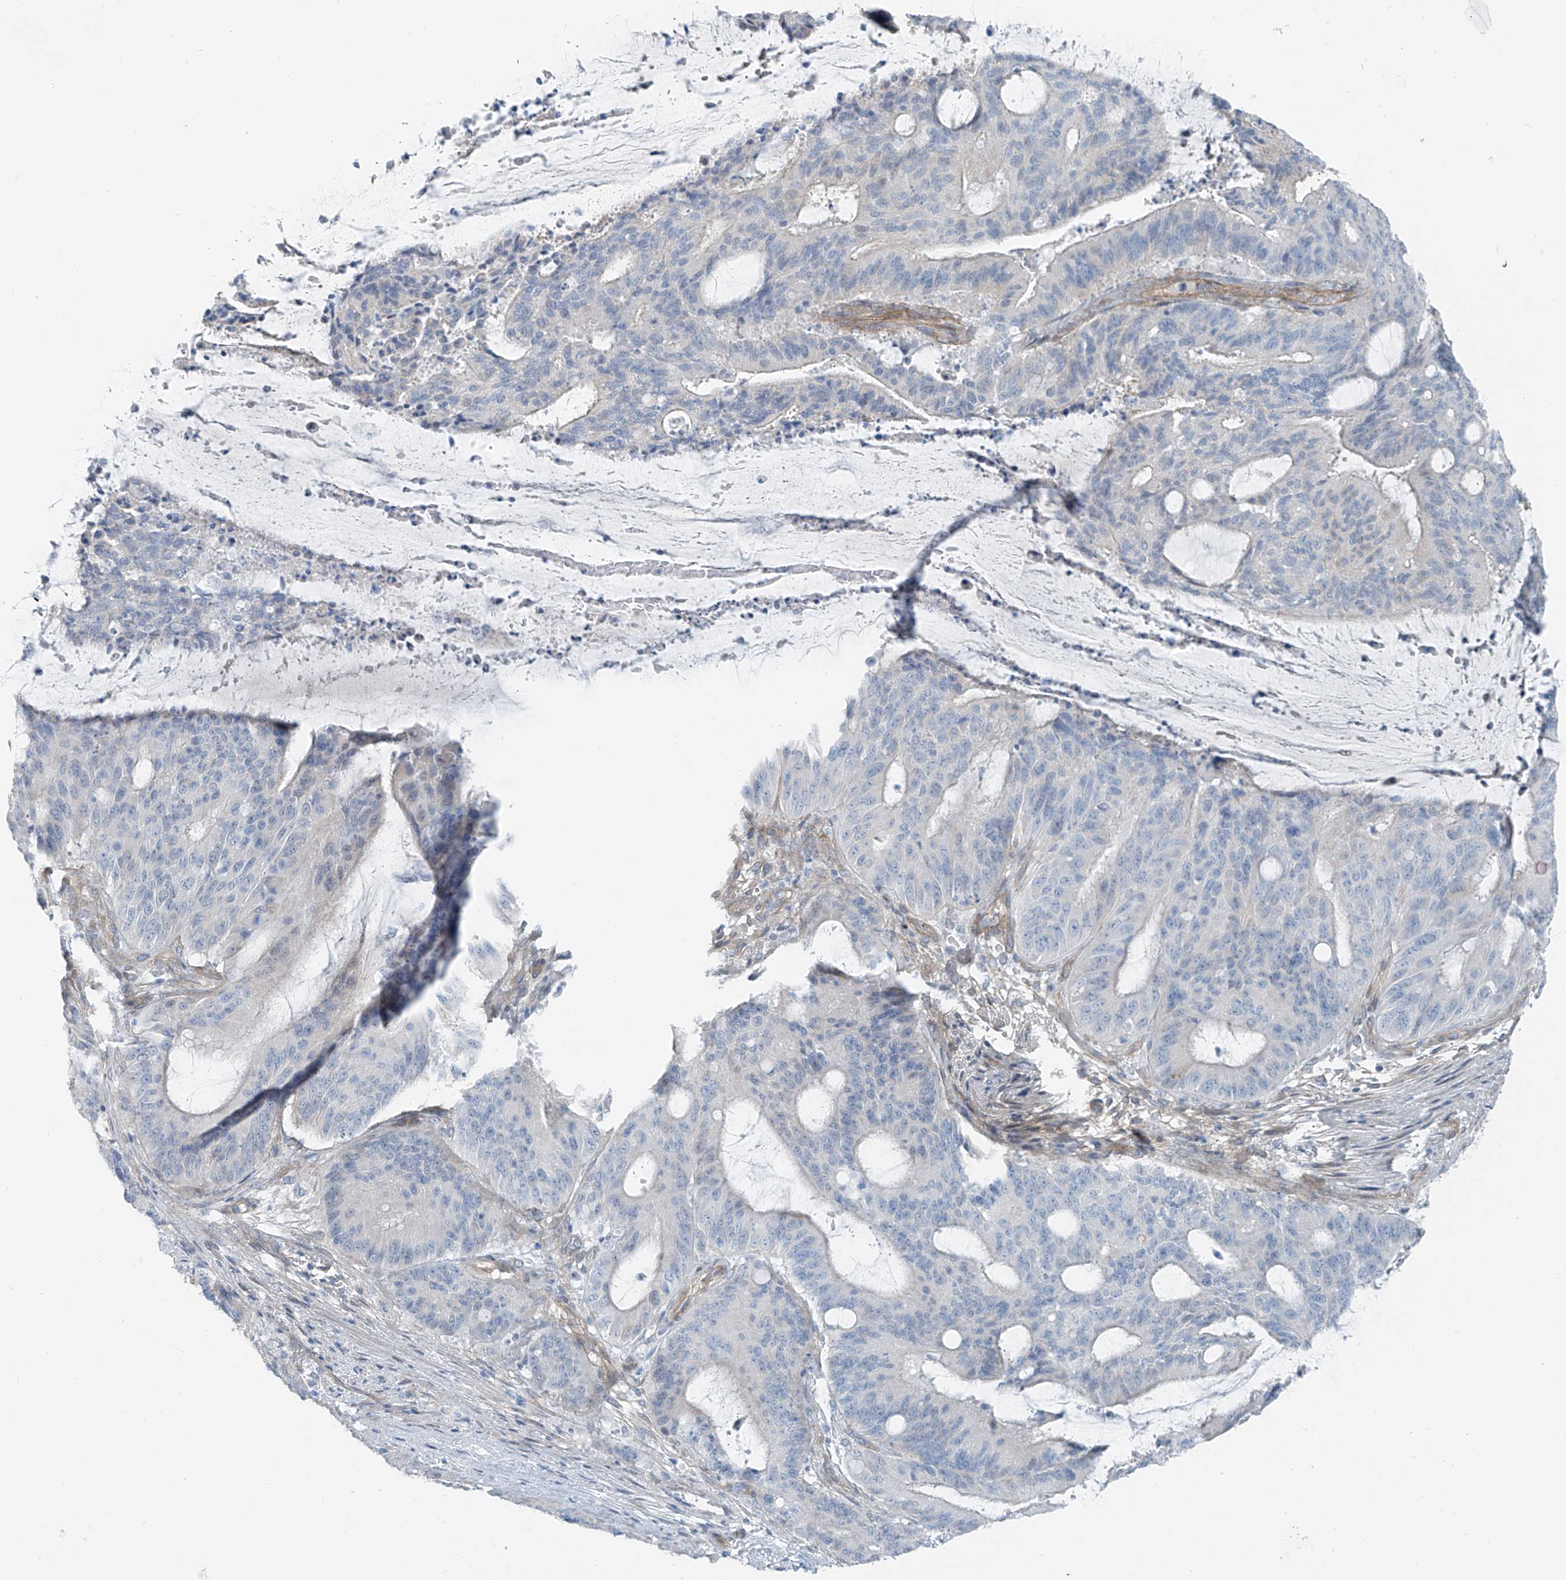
{"staining": {"intensity": "negative", "quantity": "none", "location": "none"}, "tissue": "liver cancer", "cell_type": "Tumor cells", "image_type": "cancer", "snomed": [{"axis": "morphology", "description": "Normal tissue, NOS"}, {"axis": "morphology", "description": "Cholangiocarcinoma"}, {"axis": "topography", "description": "Liver"}, {"axis": "topography", "description": "Peripheral nerve tissue"}], "caption": "Immunohistochemistry (IHC) of liver cancer reveals no expression in tumor cells.", "gene": "TNS2", "patient": {"sex": "female", "age": 73}}